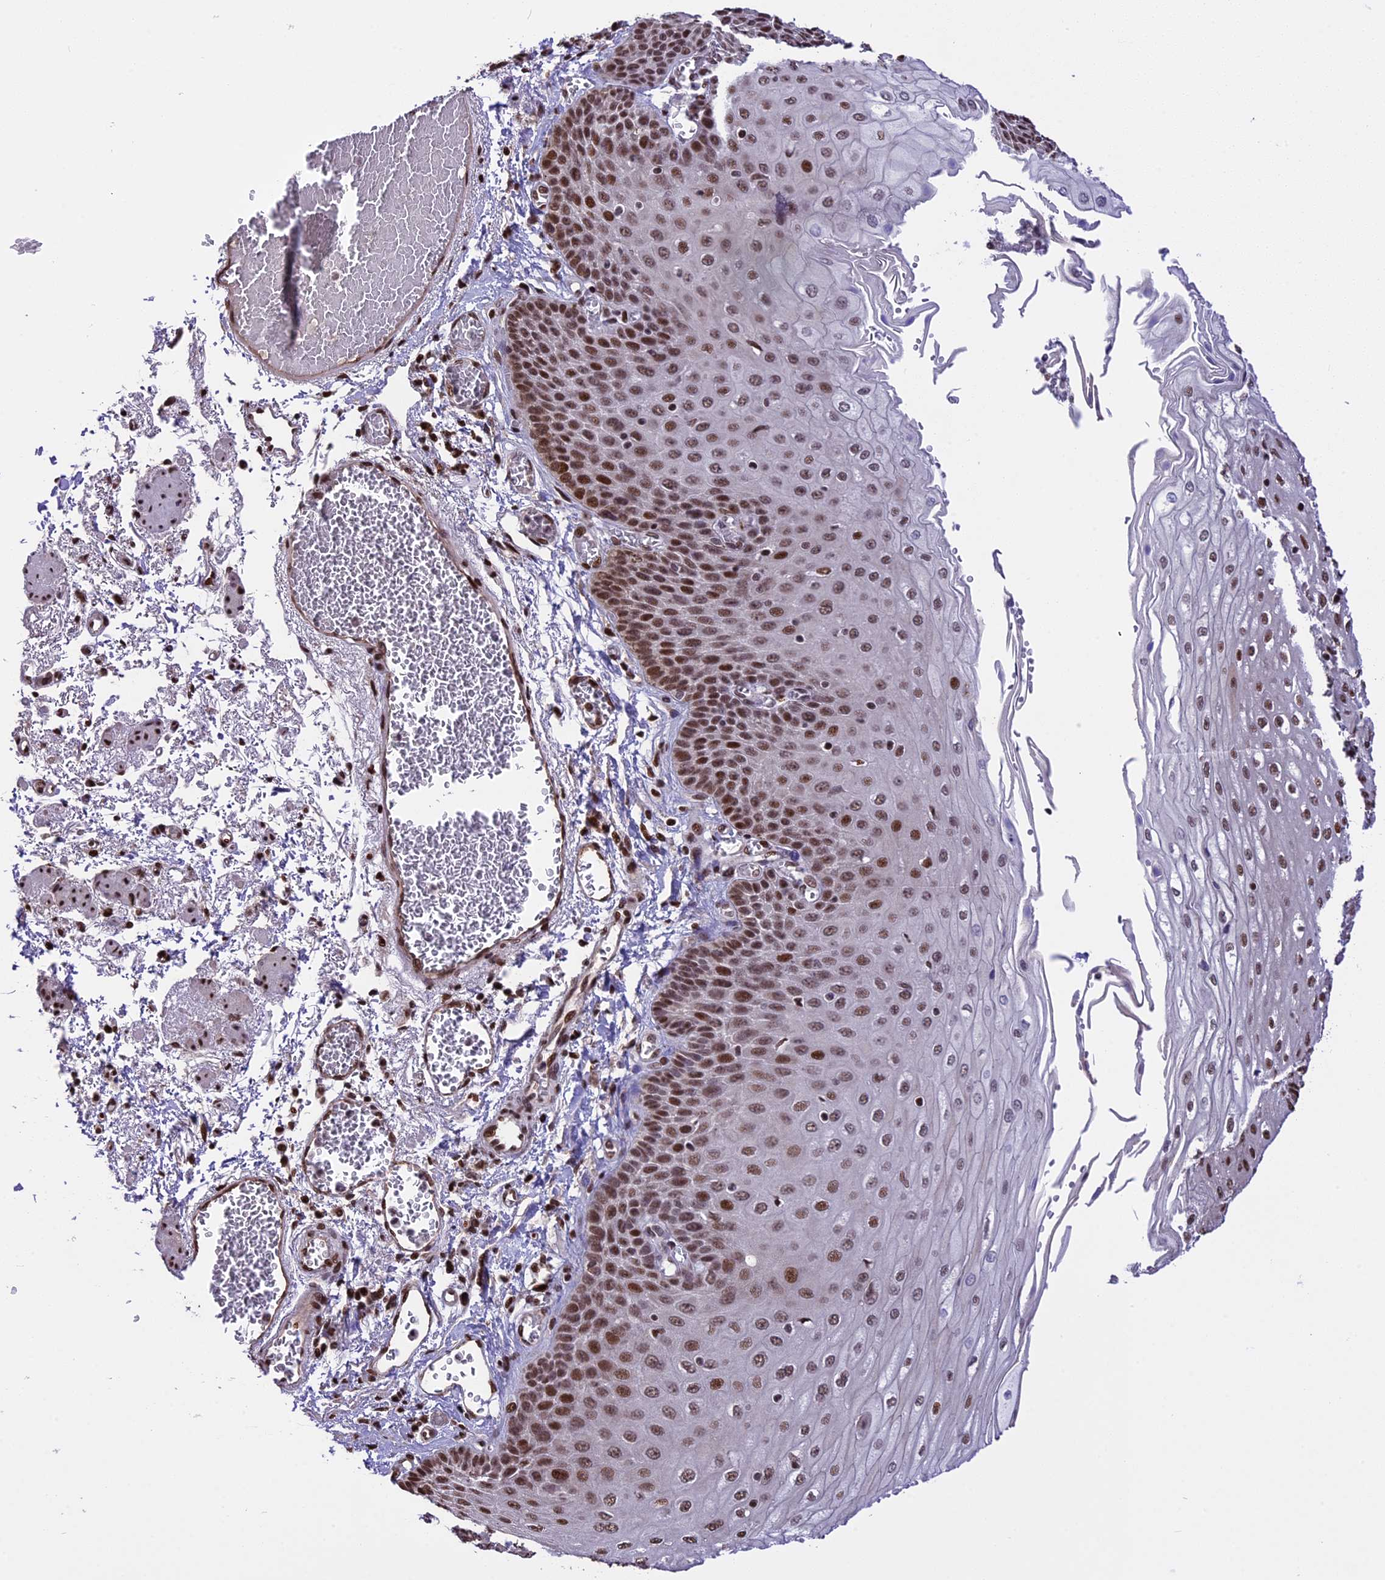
{"staining": {"intensity": "strong", "quantity": ">75%", "location": "nuclear"}, "tissue": "esophagus", "cell_type": "Squamous epithelial cells", "image_type": "normal", "snomed": [{"axis": "morphology", "description": "Normal tissue, NOS"}, {"axis": "topography", "description": "Esophagus"}], "caption": "The photomicrograph reveals a brown stain indicating the presence of a protein in the nuclear of squamous epithelial cells in esophagus. Using DAB (brown) and hematoxylin (blue) stains, captured at high magnification using brightfield microscopy.", "gene": "POLR3E", "patient": {"sex": "male", "age": 81}}